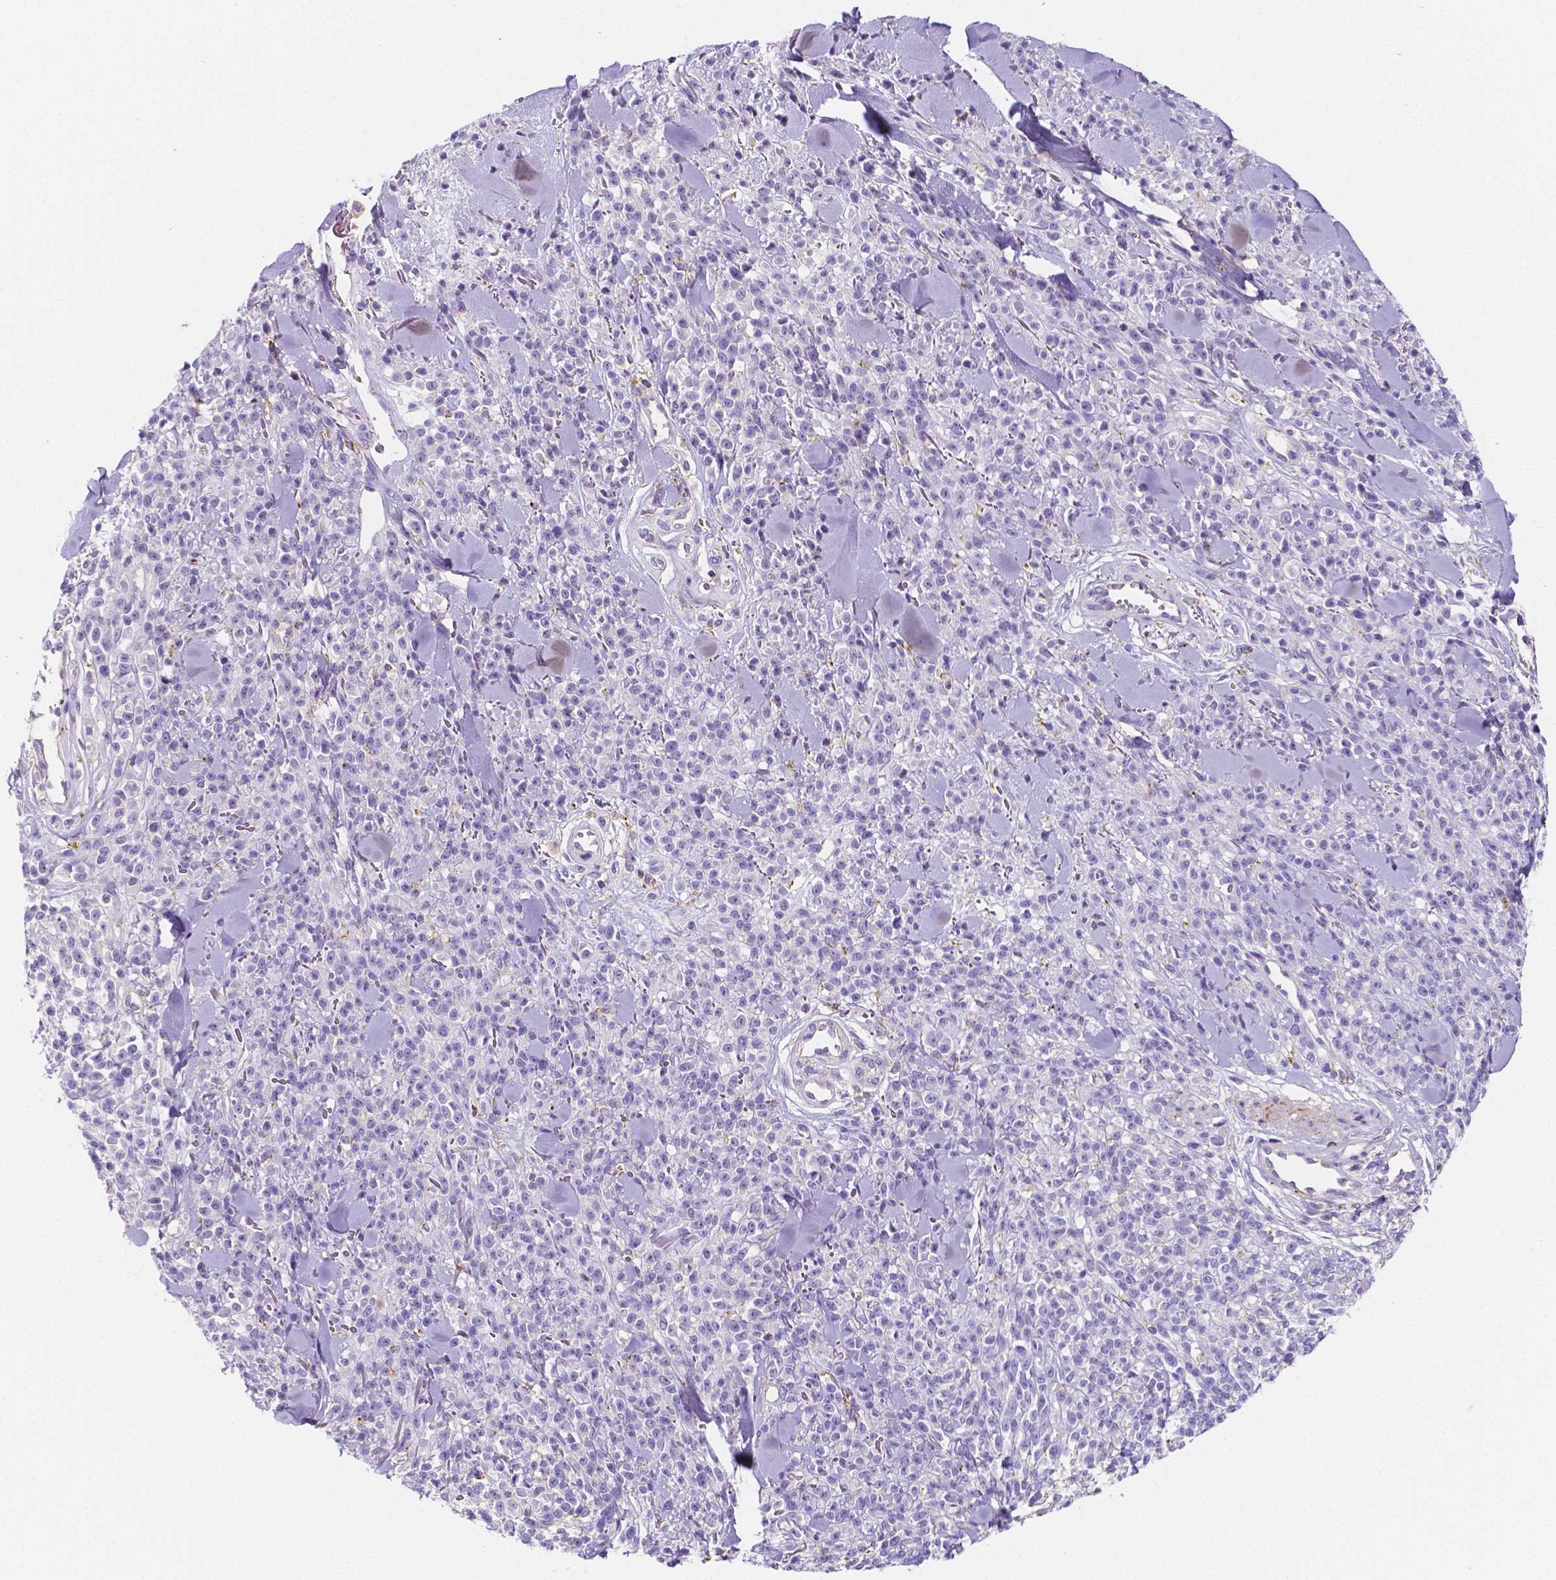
{"staining": {"intensity": "negative", "quantity": "none", "location": "none"}, "tissue": "melanoma", "cell_type": "Tumor cells", "image_type": "cancer", "snomed": [{"axis": "morphology", "description": "Malignant melanoma, NOS"}, {"axis": "topography", "description": "Skin"}, {"axis": "topography", "description": "Skin of trunk"}], "caption": "The immunohistochemistry photomicrograph has no significant positivity in tumor cells of melanoma tissue.", "gene": "GABRD", "patient": {"sex": "male", "age": 74}}